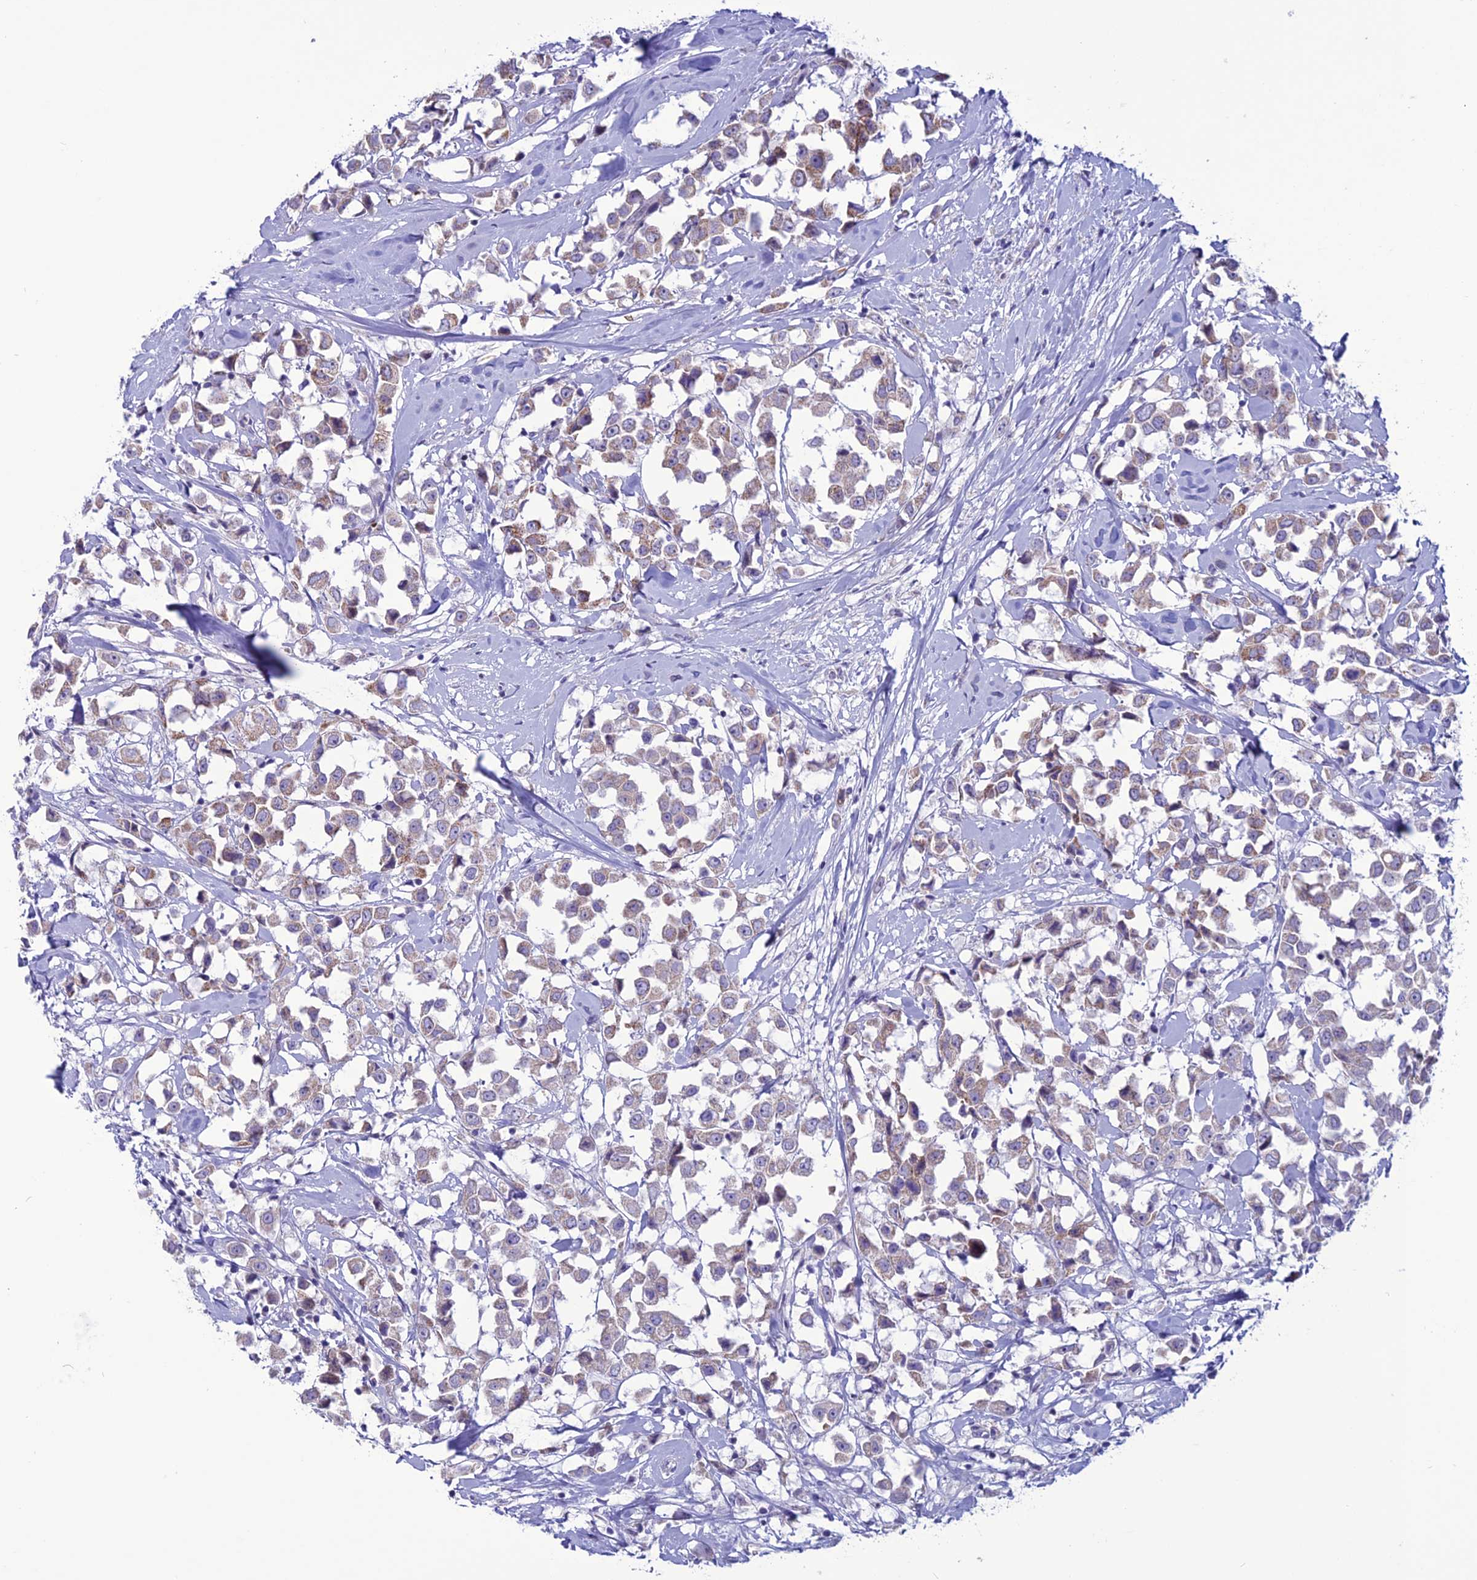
{"staining": {"intensity": "weak", "quantity": "25%-75%", "location": "cytoplasmic/membranous"}, "tissue": "breast cancer", "cell_type": "Tumor cells", "image_type": "cancer", "snomed": [{"axis": "morphology", "description": "Duct carcinoma"}, {"axis": "topography", "description": "Breast"}], "caption": "An immunohistochemistry micrograph of neoplastic tissue is shown. Protein staining in brown highlights weak cytoplasmic/membranous positivity in breast cancer within tumor cells. (DAB (3,3'-diaminobenzidine) IHC with brightfield microscopy, high magnification).", "gene": "C21orf140", "patient": {"sex": "female", "age": 61}}